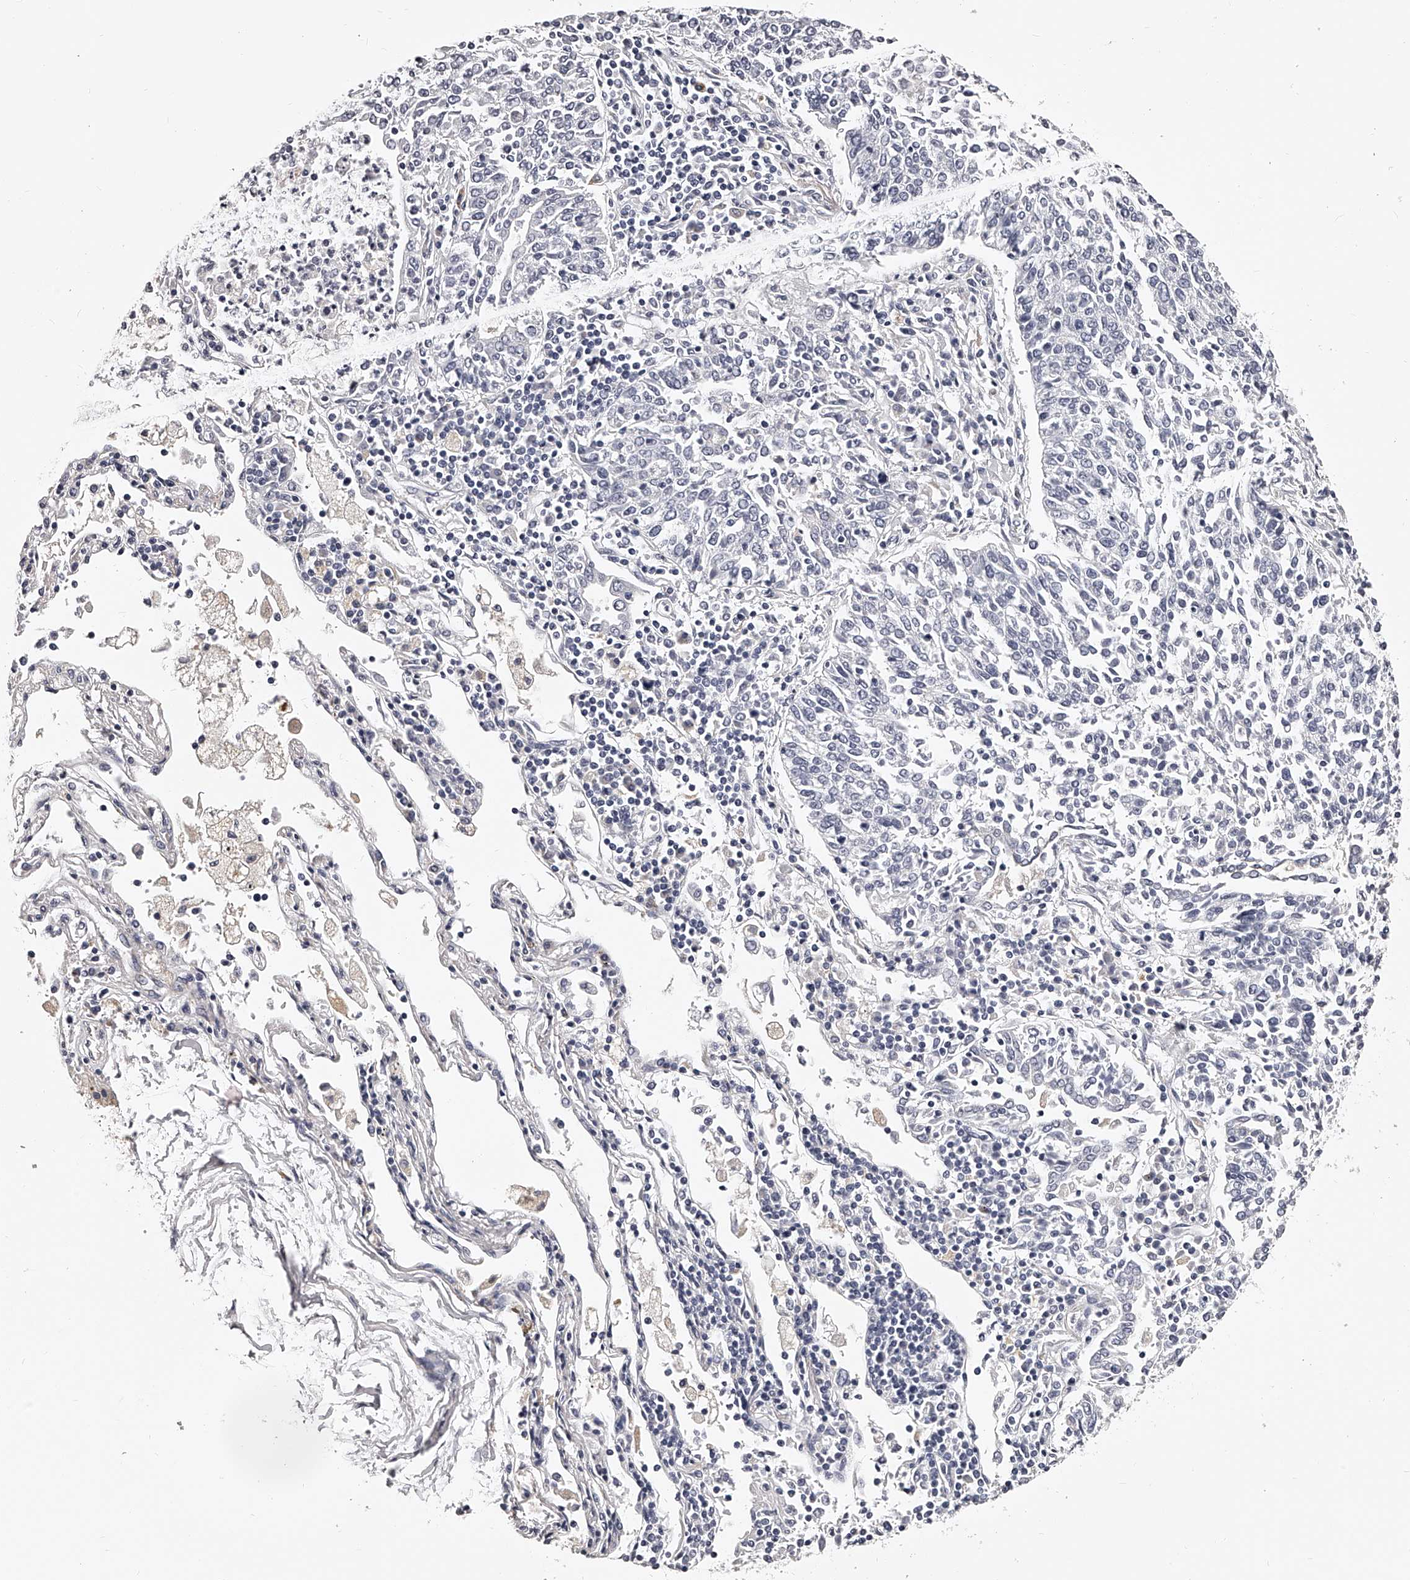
{"staining": {"intensity": "negative", "quantity": "none", "location": "none"}, "tissue": "lung cancer", "cell_type": "Tumor cells", "image_type": "cancer", "snomed": [{"axis": "morphology", "description": "Normal tissue, NOS"}, {"axis": "morphology", "description": "Squamous cell carcinoma, NOS"}, {"axis": "topography", "description": "Cartilage tissue"}, {"axis": "topography", "description": "Lung"}, {"axis": "topography", "description": "Peripheral nerve tissue"}], "caption": "An image of human lung squamous cell carcinoma is negative for staining in tumor cells.", "gene": "DMRT1", "patient": {"sex": "female", "age": 49}}